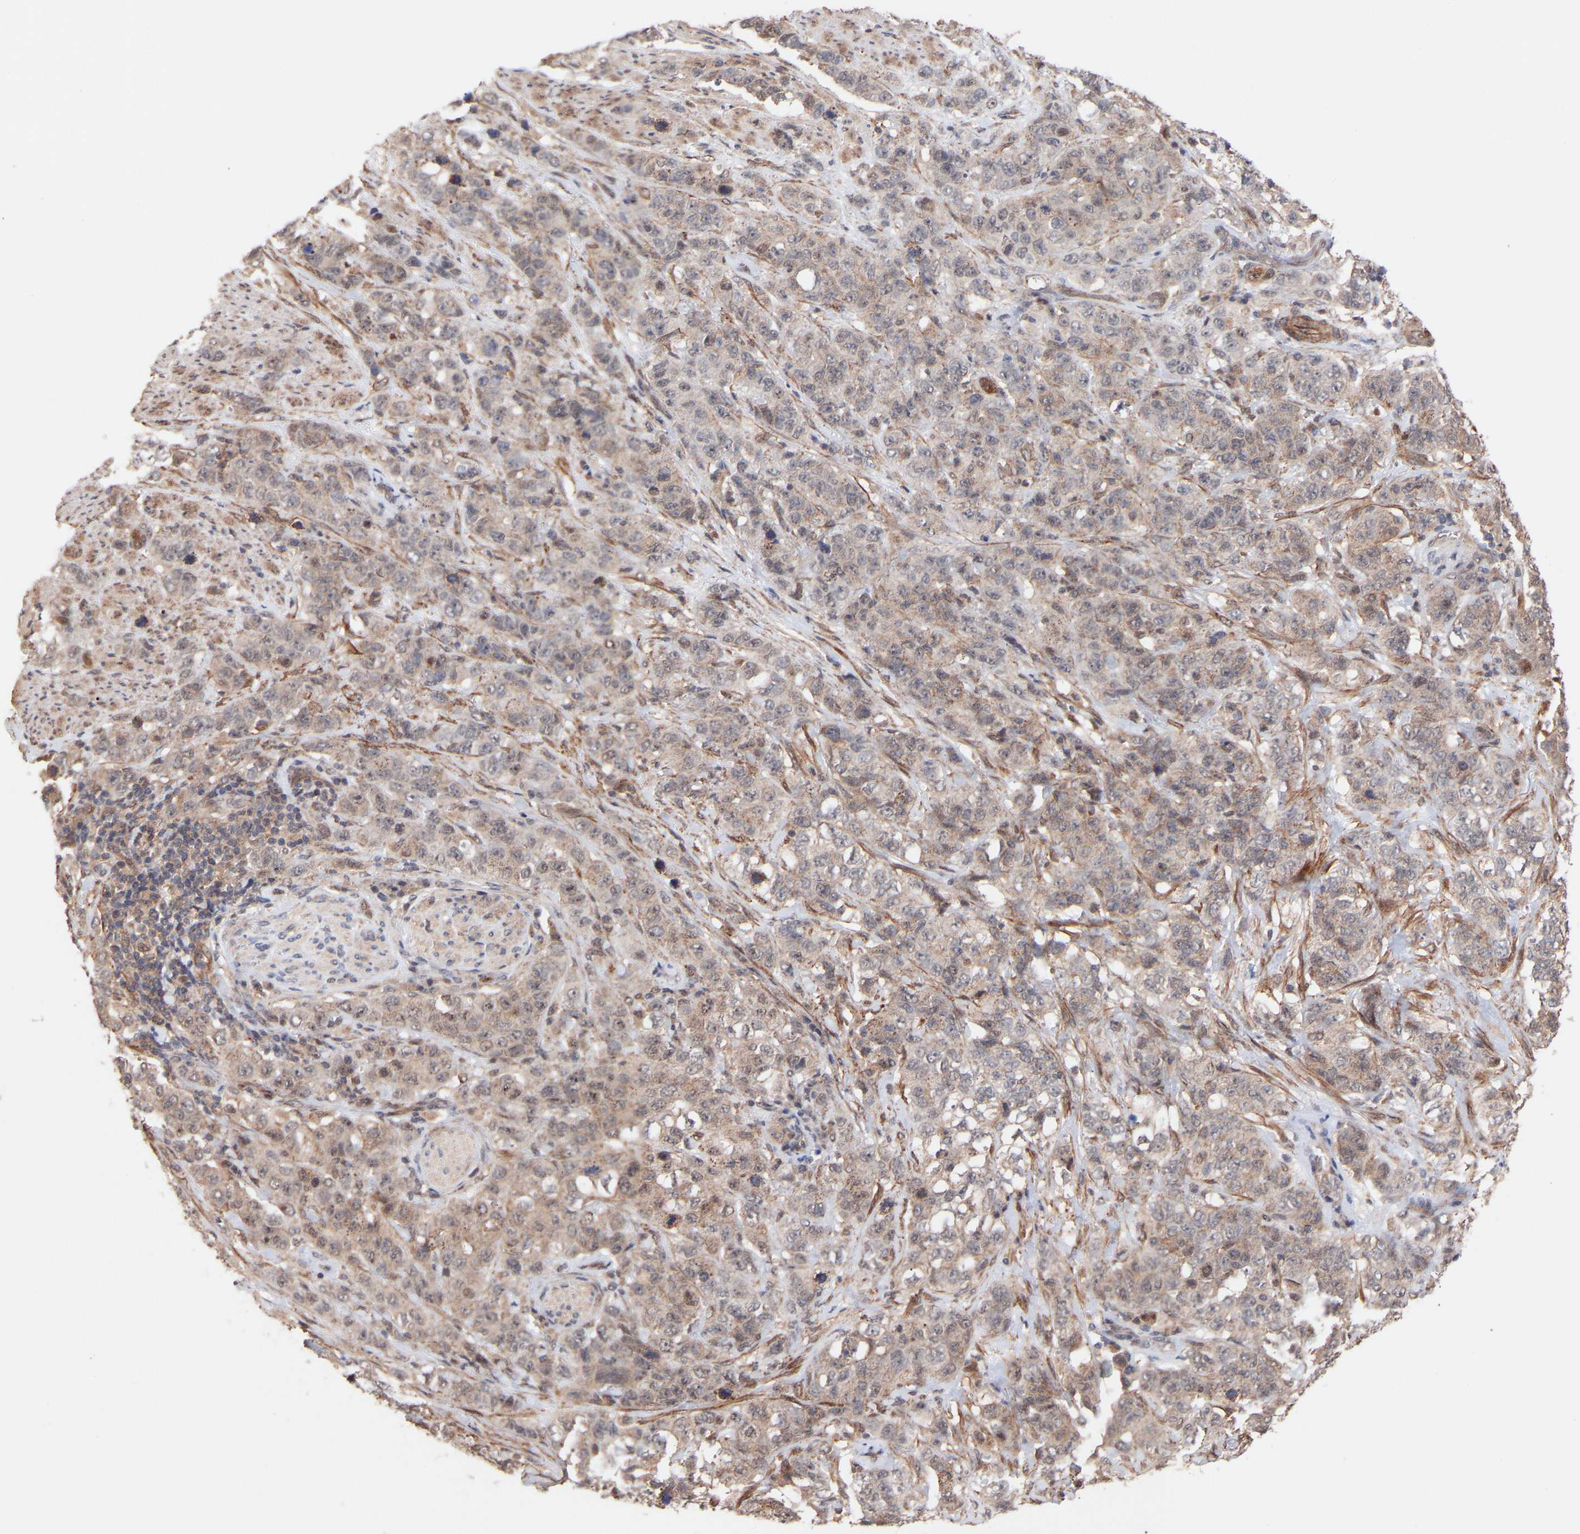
{"staining": {"intensity": "weak", "quantity": "25%-75%", "location": "cytoplasmic/membranous"}, "tissue": "stomach cancer", "cell_type": "Tumor cells", "image_type": "cancer", "snomed": [{"axis": "morphology", "description": "Adenocarcinoma, NOS"}, {"axis": "topography", "description": "Stomach"}], "caption": "Immunohistochemical staining of human stomach adenocarcinoma reveals low levels of weak cytoplasmic/membranous staining in about 25%-75% of tumor cells.", "gene": "PDLIM5", "patient": {"sex": "male", "age": 48}}